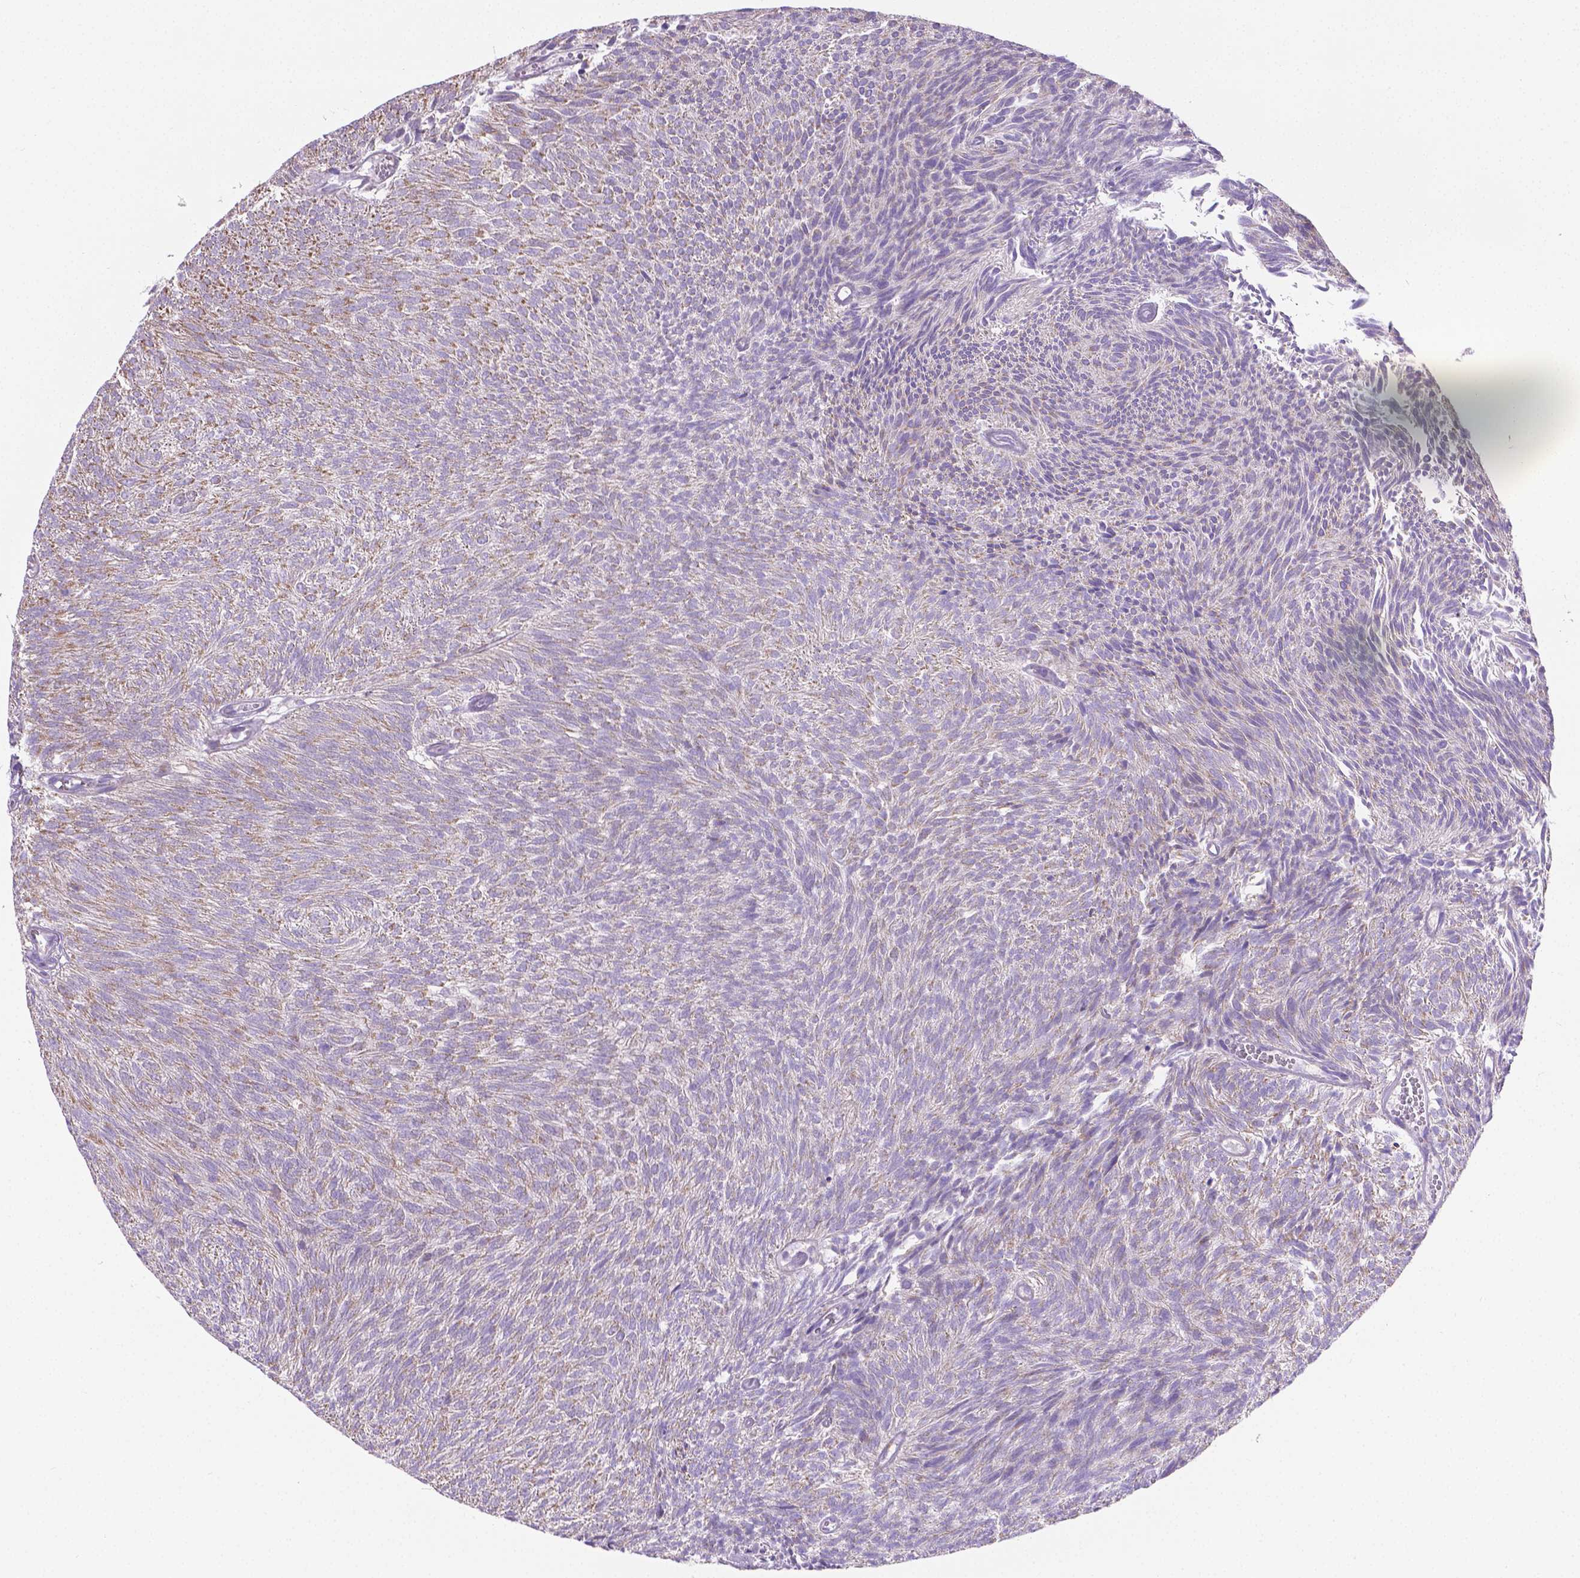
{"staining": {"intensity": "weak", "quantity": "25%-75%", "location": "cytoplasmic/membranous"}, "tissue": "urothelial cancer", "cell_type": "Tumor cells", "image_type": "cancer", "snomed": [{"axis": "morphology", "description": "Urothelial carcinoma, Low grade"}, {"axis": "topography", "description": "Urinary bladder"}], "caption": "Tumor cells display low levels of weak cytoplasmic/membranous positivity in about 25%-75% of cells in human urothelial carcinoma (low-grade).", "gene": "CSPG5", "patient": {"sex": "male", "age": 77}}